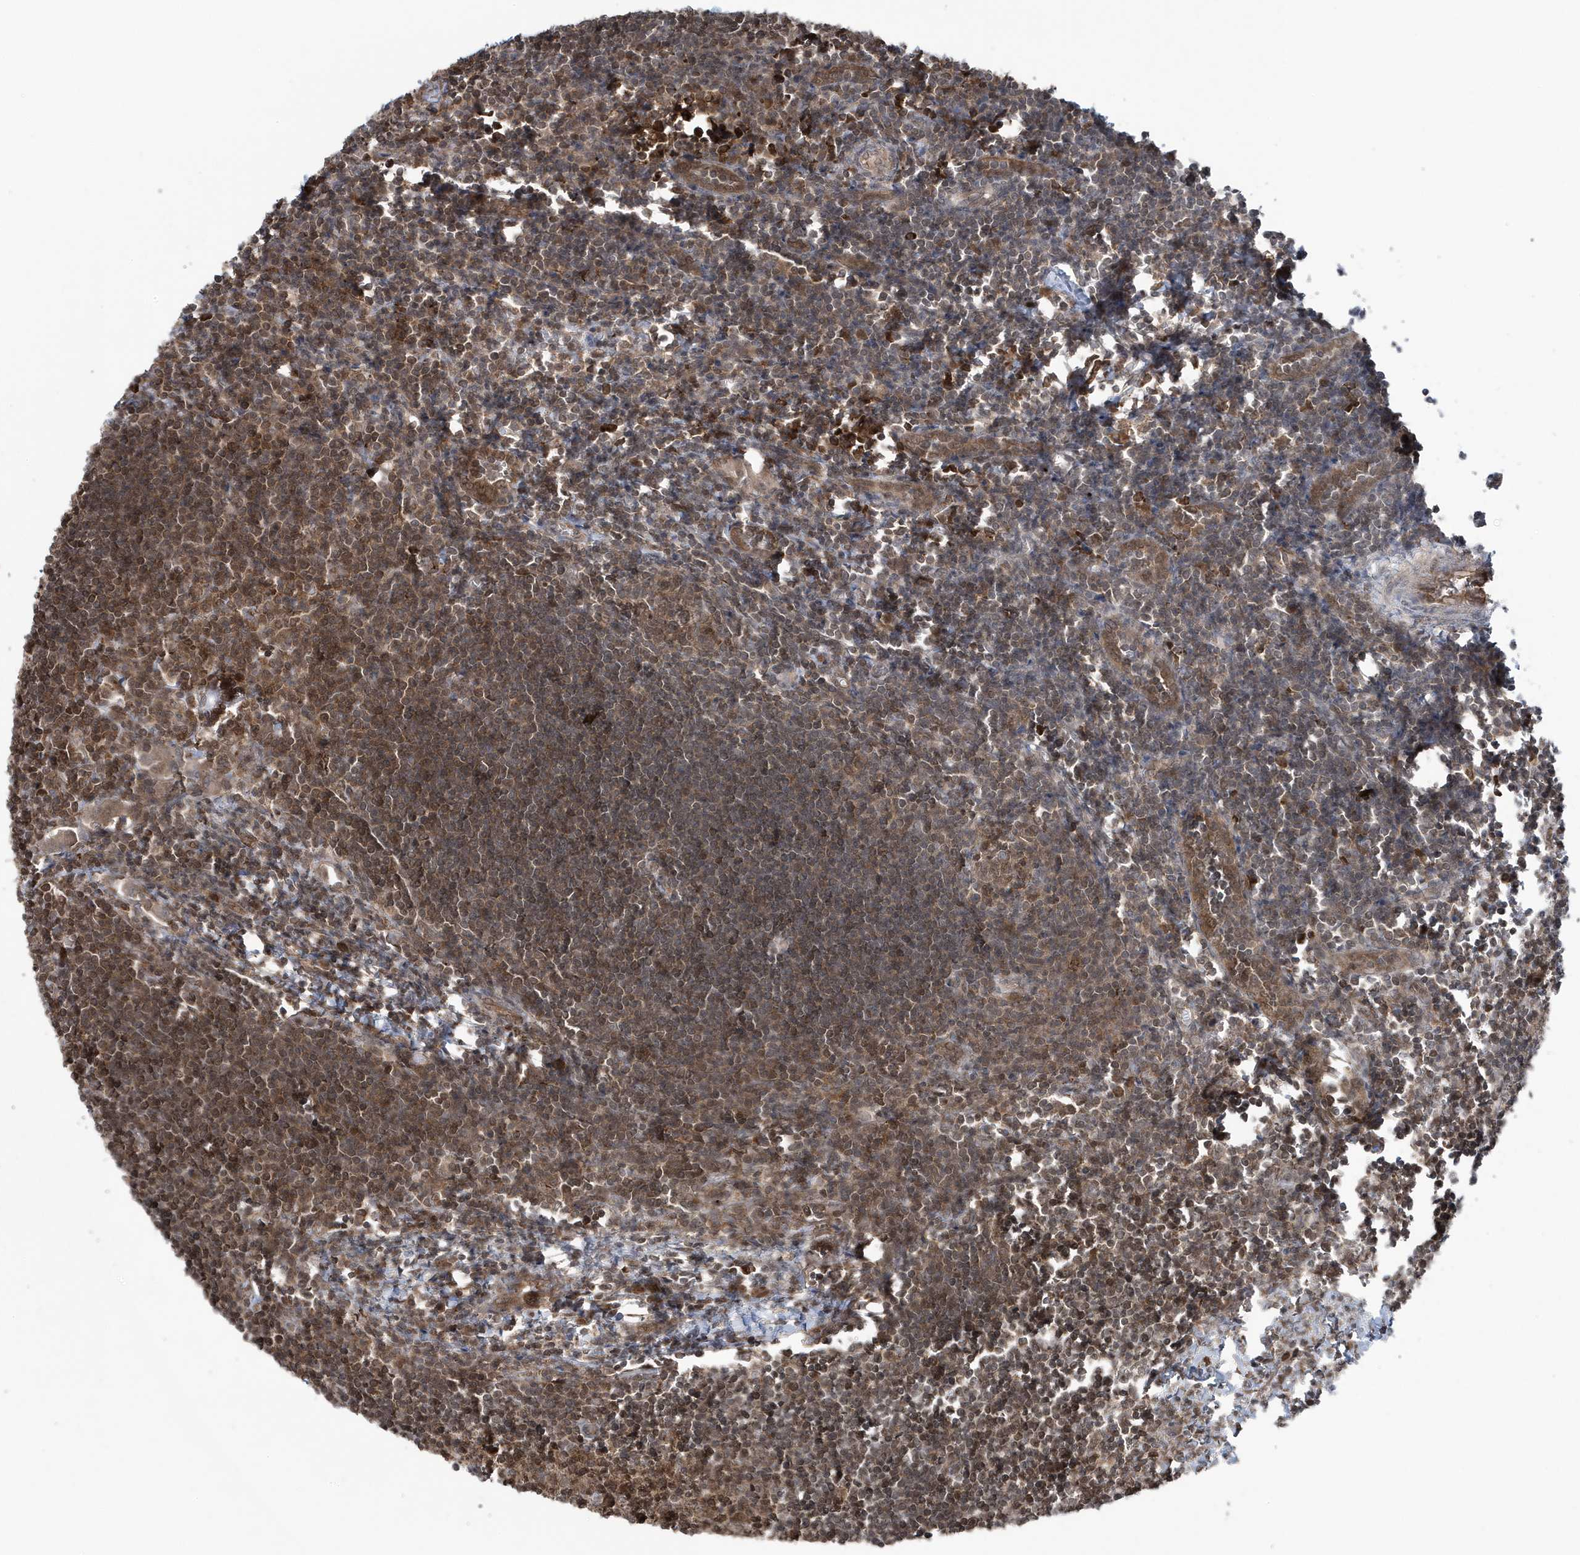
{"staining": {"intensity": "moderate", "quantity": "25%-75%", "location": "cytoplasmic/membranous,nuclear"}, "tissue": "lymph node", "cell_type": "Non-germinal center cells", "image_type": "normal", "snomed": [{"axis": "morphology", "description": "Normal tissue, NOS"}, {"axis": "morphology", "description": "Malignant melanoma, Metastatic site"}, {"axis": "topography", "description": "Lymph node"}], "caption": "High-power microscopy captured an immunohistochemistry (IHC) histopathology image of benign lymph node, revealing moderate cytoplasmic/membranous,nuclear positivity in about 25%-75% of non-germinal center cells.", "gene": "MAPK1IP1L", "patient": {"sex": "male", "age": 41}}